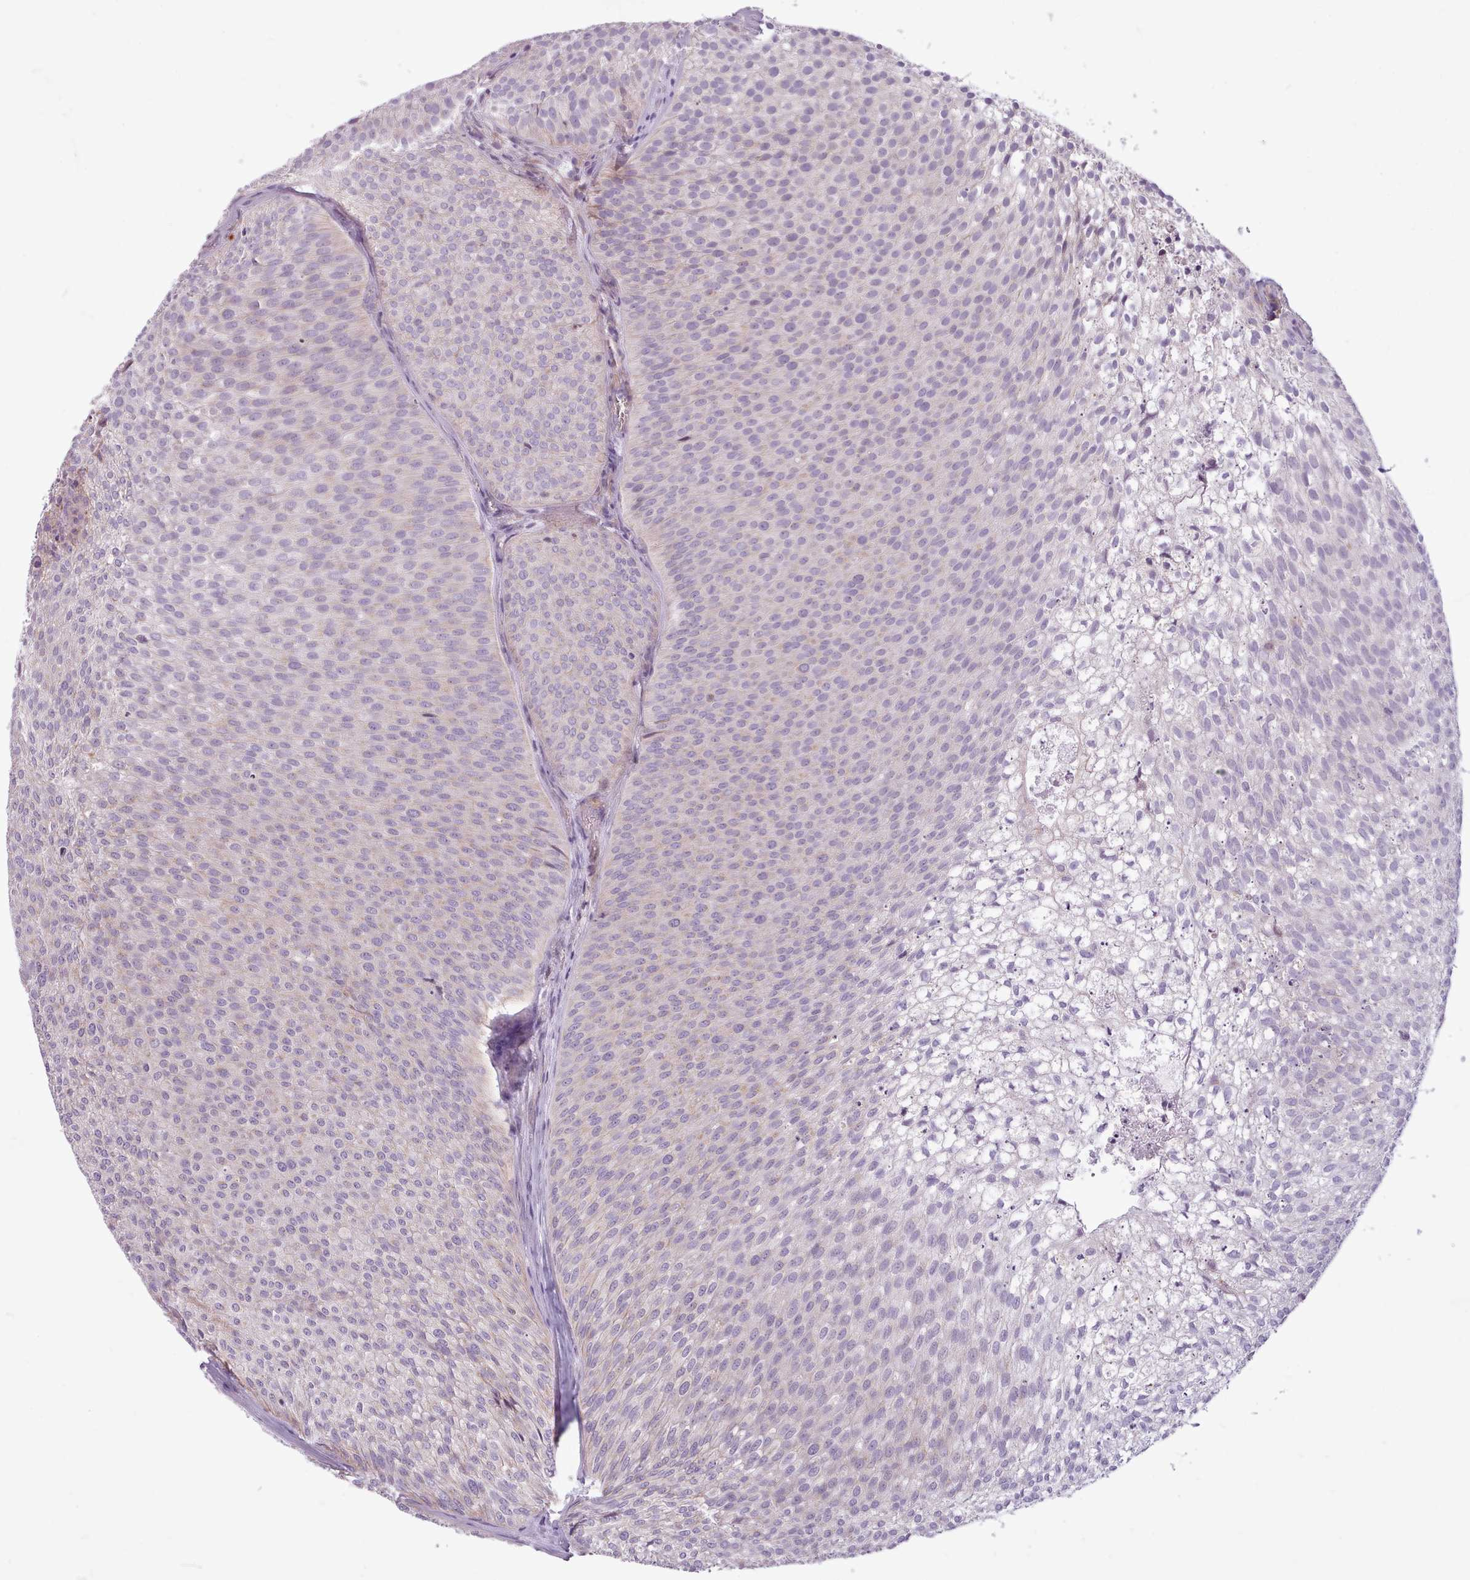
{"staining": {"intensity": "negative", "quantity": "none", "location": "none"}, "tissue": "urothelial cancer", "cell_type": "Tumor cells", "image_type": "cancer", "snomed": [{"axis": "morphology", "description": "Urothelial carcinoma, Low grade"}, {"axis": "topography", "description": "Urinary bladder"}], "caption": "This image is of urothelial cancer stained with immunohistochemistry to label a protein in brown with the nuclei are counter-stained blue. There is no expression in tumor cells.", "gene": "AVL9", "patient": {"sex": "male", "age": 91}}